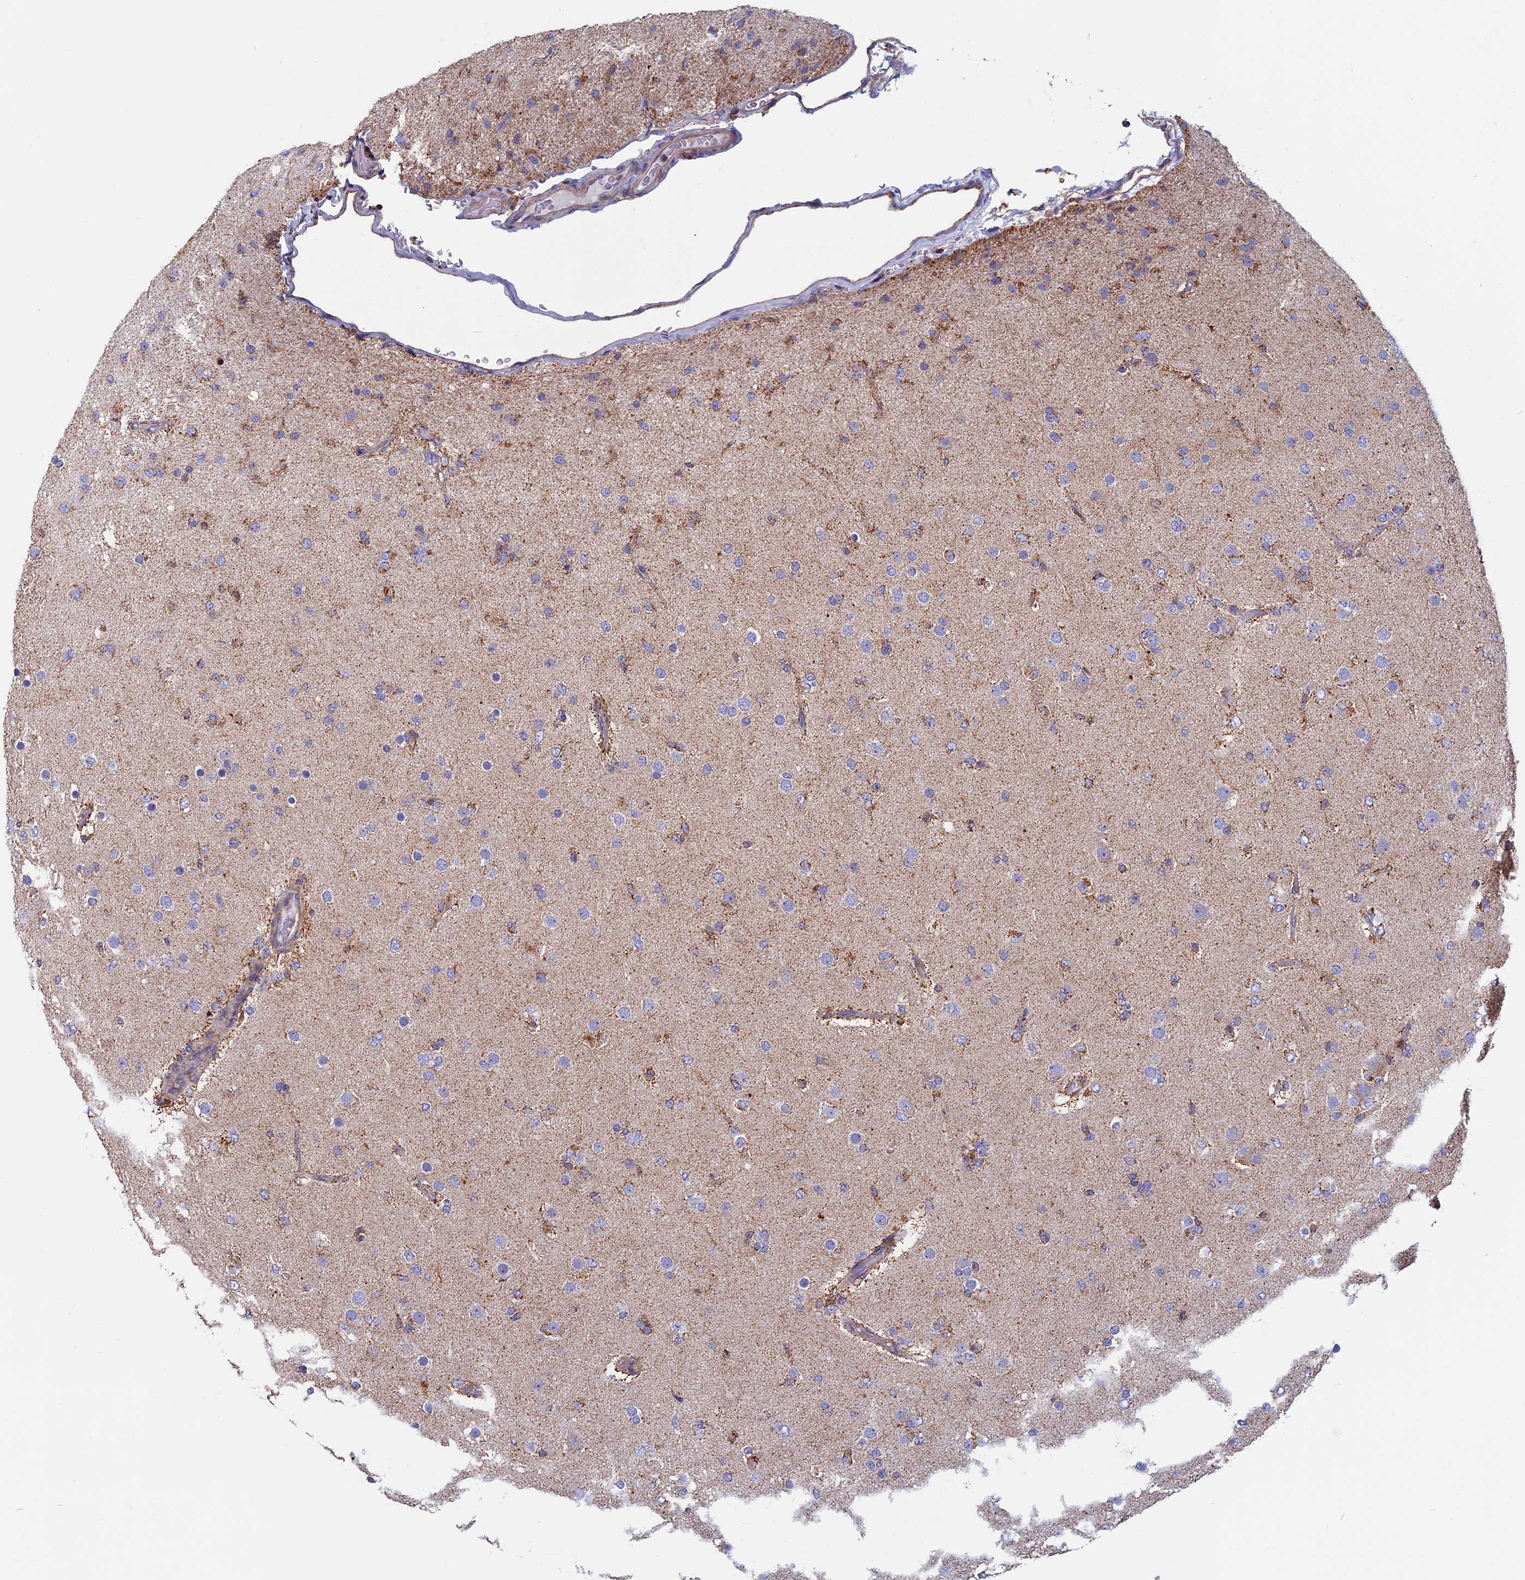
{"staining": {"intensity": "weak", "quantity": "<25%", "location": "cytoplasmic/membranous"}, "tissue": "glioma", "cell_type": "Tumor cells", "image_type": "cancer", "snomed": [{"axis": "morphology", "description": "Glioma, malignant, Low grade"}, {"axis": "topography", "description": "Brain"}], "caption": "Tumor cells show no significant staining in glioma.", "gene": "HSD17B8", "patient": {"sex": "male", "age": 65}}